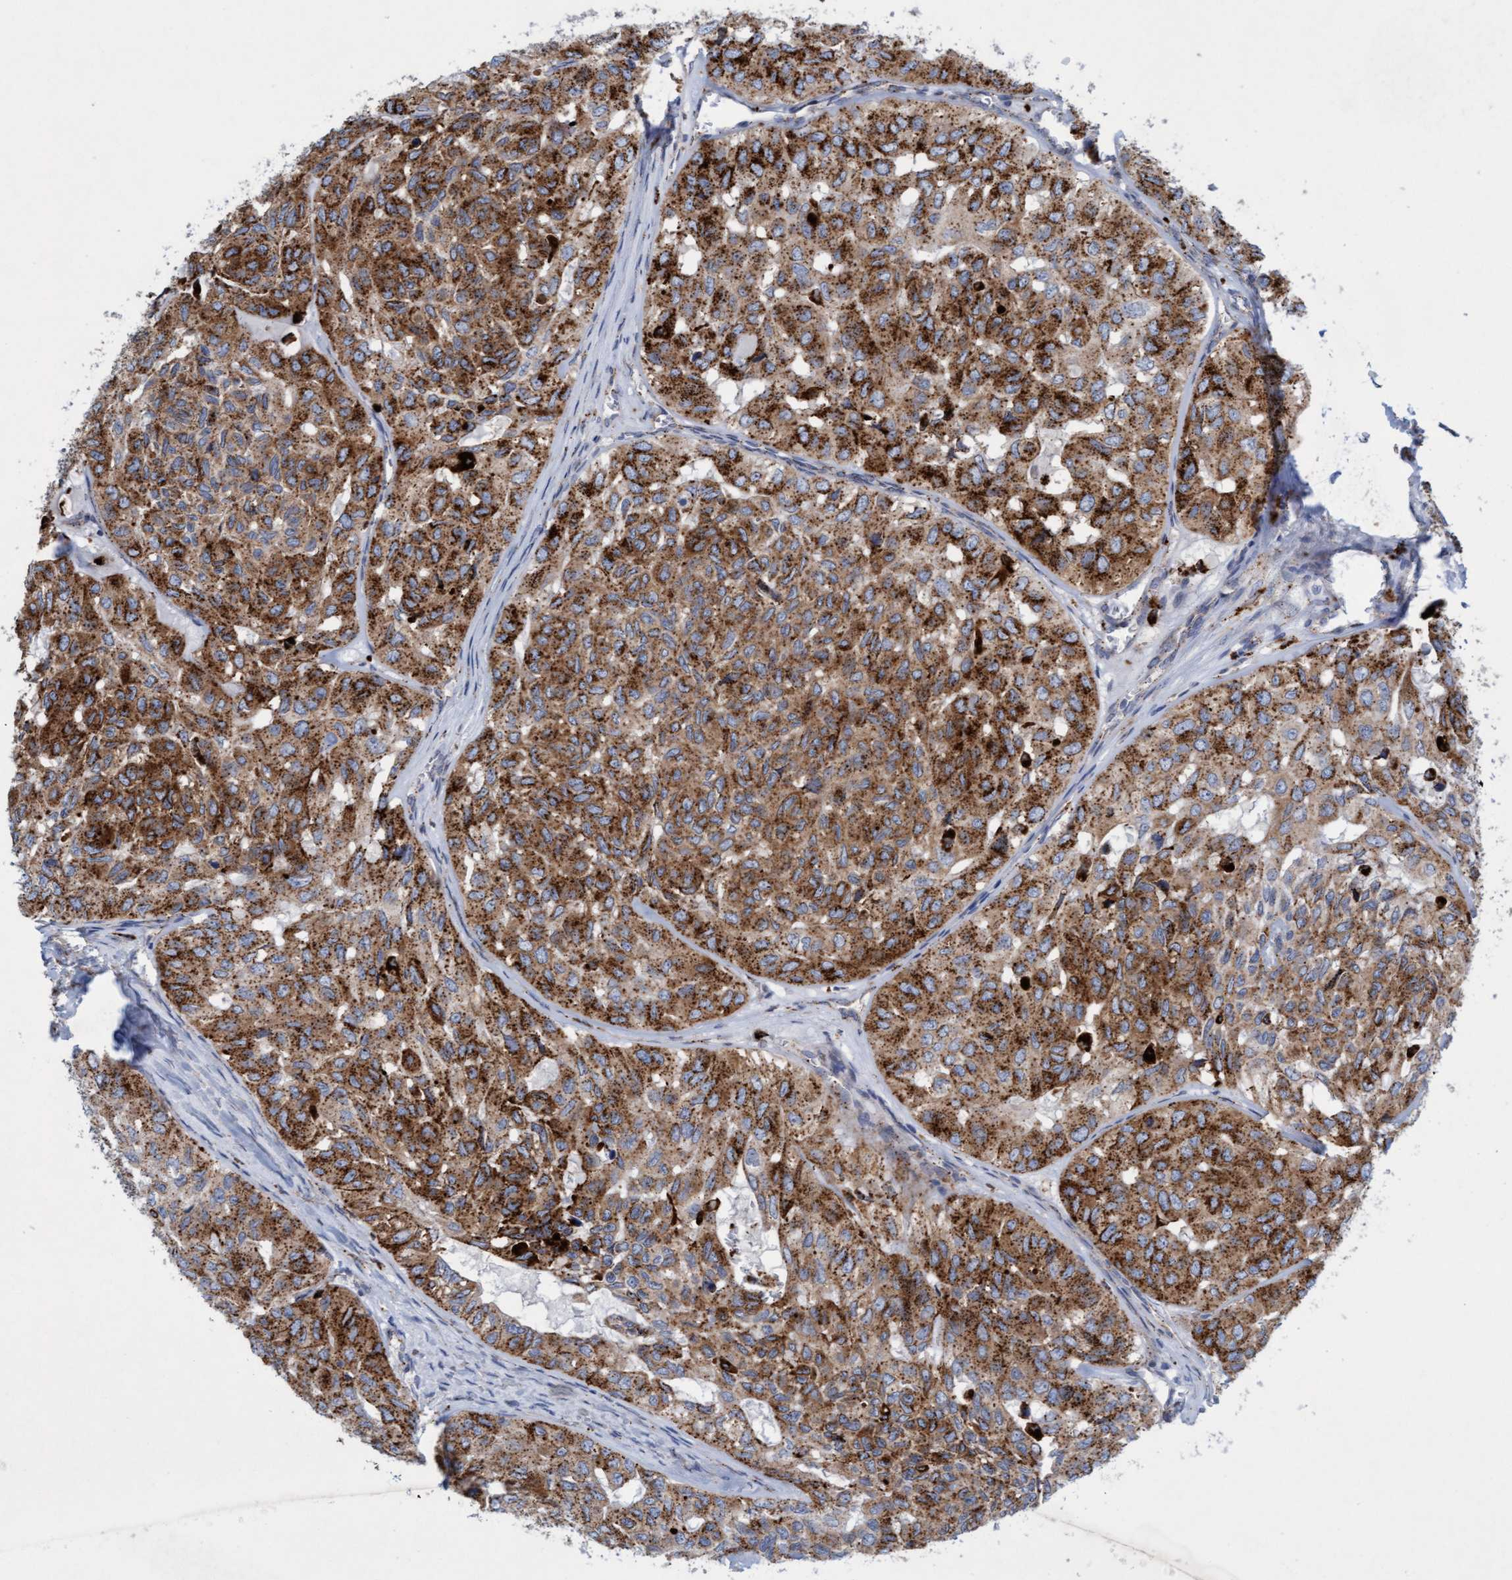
{"staining": {"intensity": "strong", "quantity": ">75%", "location": "cytoplasmic/membranous"}, "tissue": "head and neck cancer", "cell_type": "Tumor cells", "image_type": "cancer", "snomed": [{"axis": "morphology", "description": "Adenocarcinoma, NOS"}, {"axis": "topography", "description": "Salivary gland, NOS"}, {"axis": "topography", "description": "Head-Neck"}], "caption": "Protein staining of head and neck cancer (adenocarcinoma) tissue exhibits strong cytoplasmic/membranous positivity in about >75% of tumor cells.", "gene": "SGSH", "patient": {"sex": "female", "age": 76}}